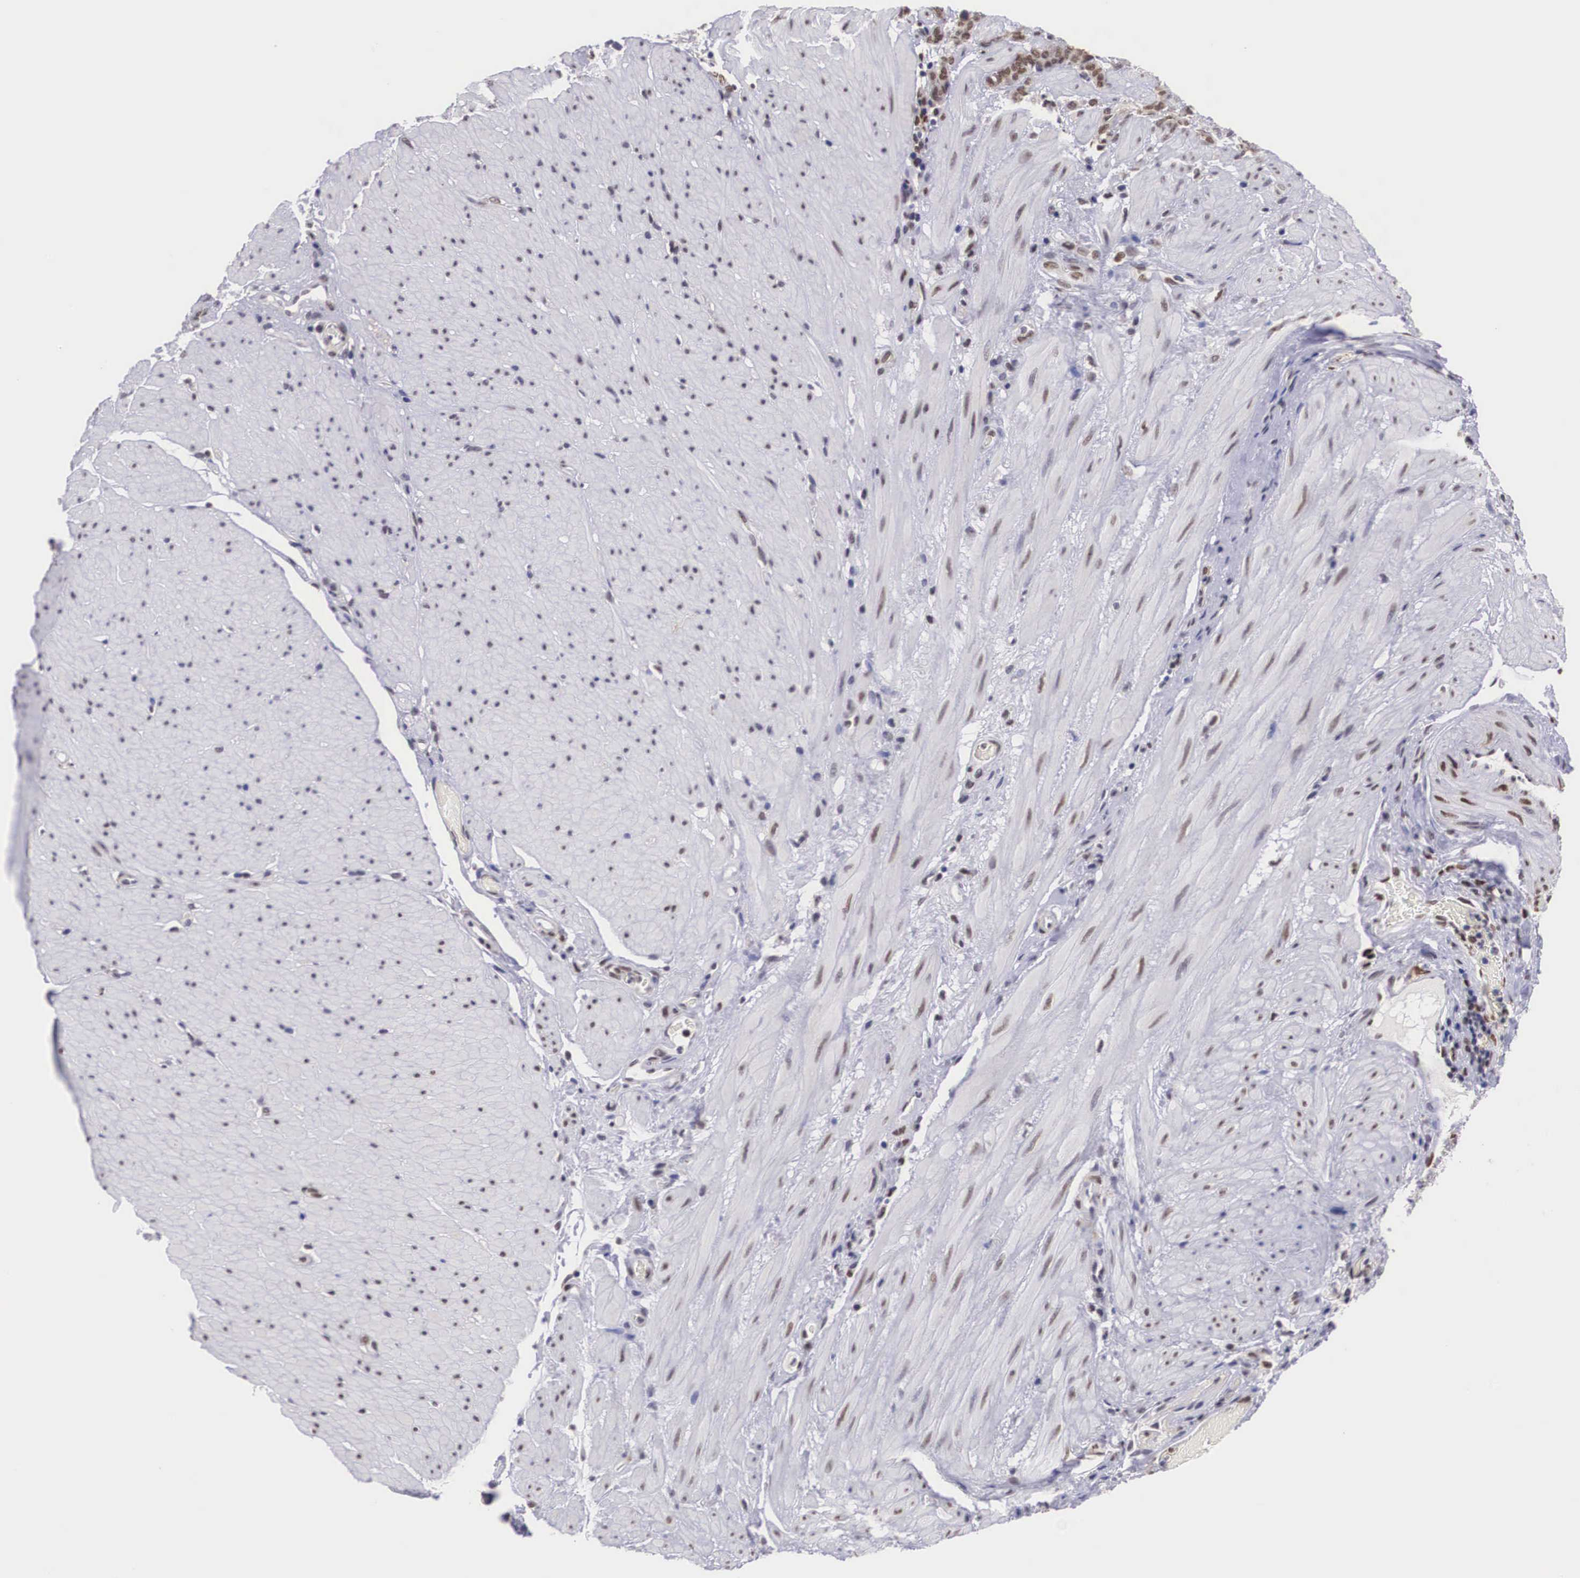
{"staining": {"intensity": "moderate", "quantity": "25%-75%", "location": "nuclear"}, "tissue": "stomach cancer", "cell_type": "Tumor cells", "image_type": "cancer", "snomed": [{"axis": "morphology", "description": "Adenocarcinoma, NOS"}, {"axis": "topography", "description": "Stomach, lower"}], "caption": "An immunohistochemistry (IHC) histopathology image of tumor tissue is shown. Protein staining in brown highlights moderate nuclear positivity in adenocarcinoma (stomach) within tumor cells. The staining is performed using DAB (3,3'-diaminobenzidine) brown chromogen to label protein expression. The nuclei are counter-stained blue using hematoxylin.", "gene": "ETV6", "patient": {"sex": "male", "age": 88}}